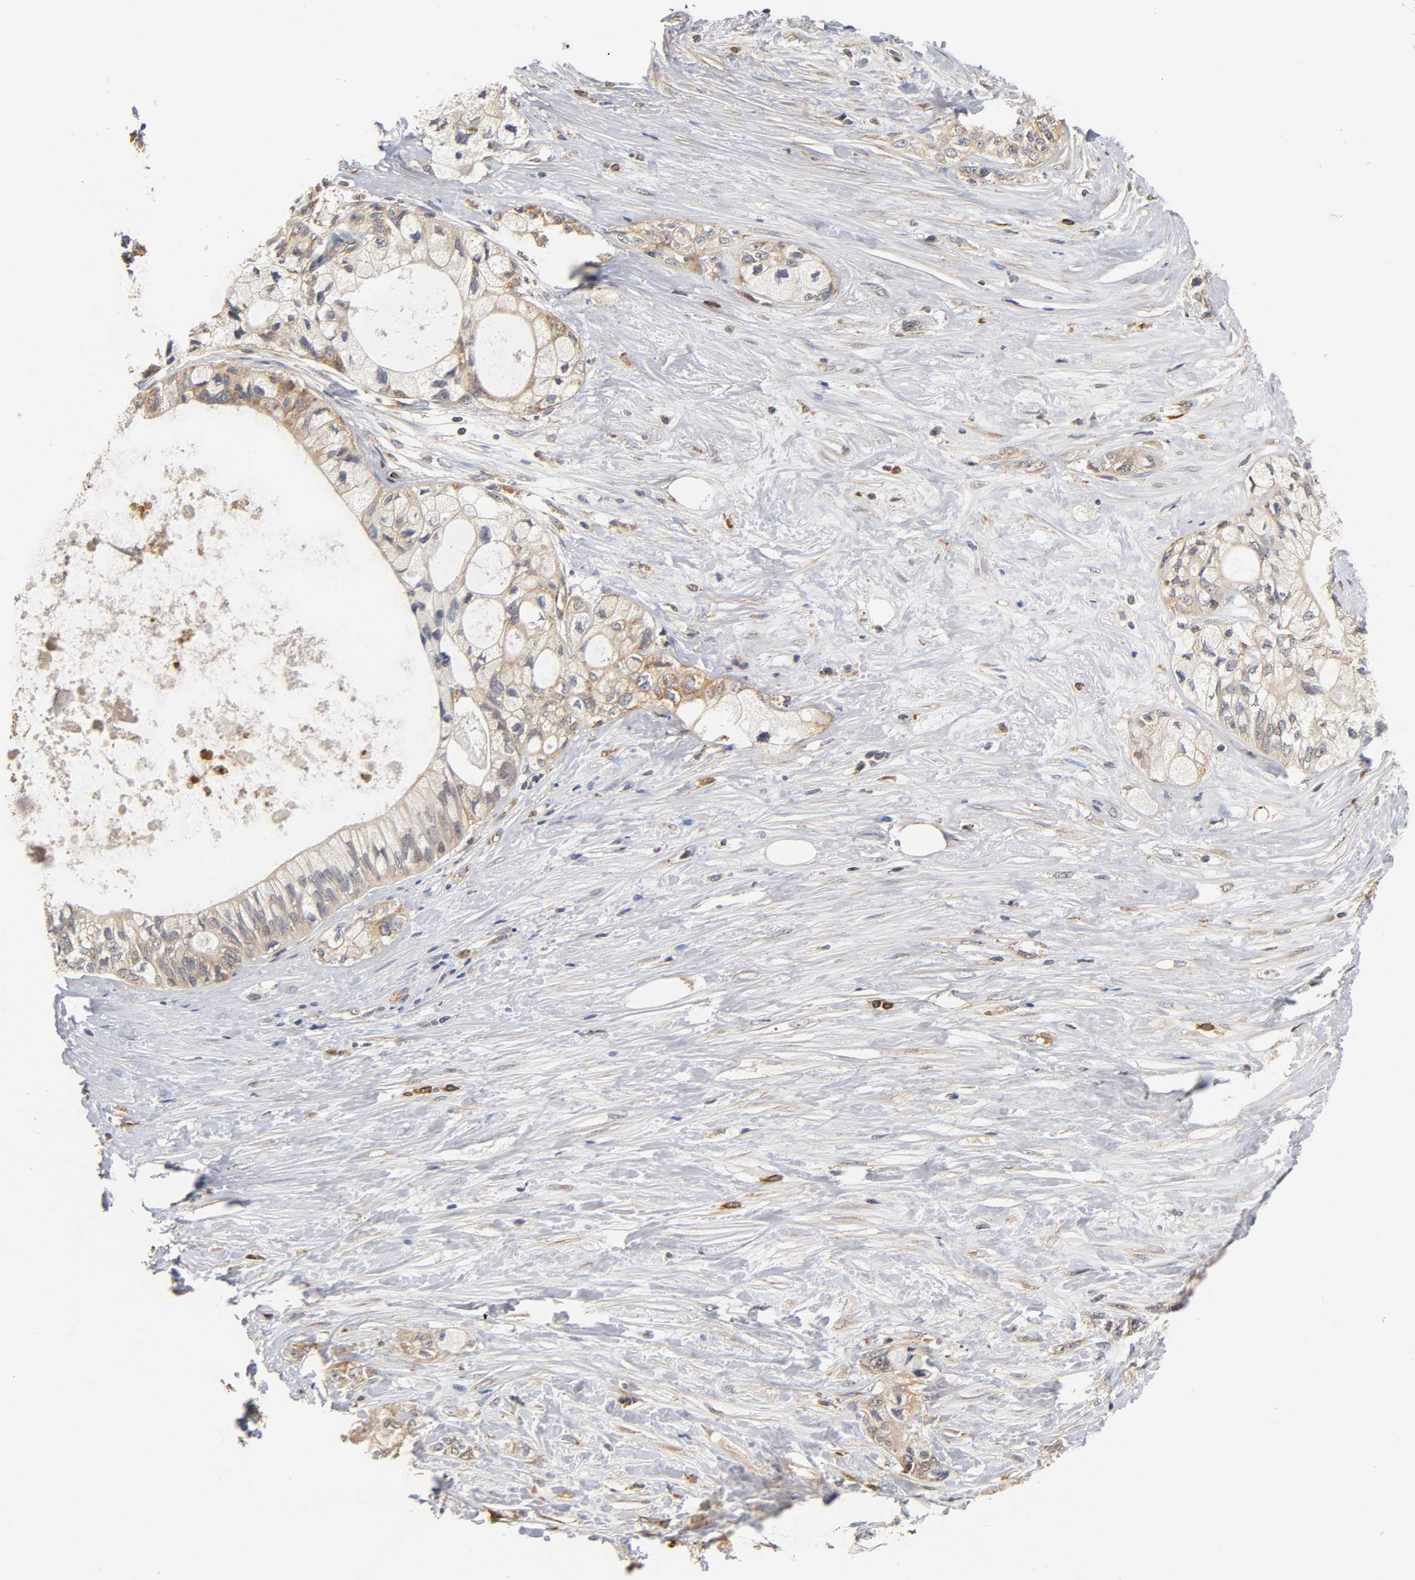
{"staining": {"intensity": "weak", "quantity": "25%-75%", "location": "cytoplasmic/membranous"}, "tissue": "pancreatic cancer", "cell_type": "Tumor cells", "image_type": "cancer", "snomed": [{"axis": "morphology", "description": "Adenocarcinoma, NOS"}, {"axis": "topography", "description": "Pancreas"}], "caption": "Weak cytoplasmic/membranous positivity for a protein is appreciated in approximately 25%-75% of tumor cells of pancreatic adenocarcinoma using IHC.", "gene": "SCAP", "patient": {"sex": "male", "age": 70}}